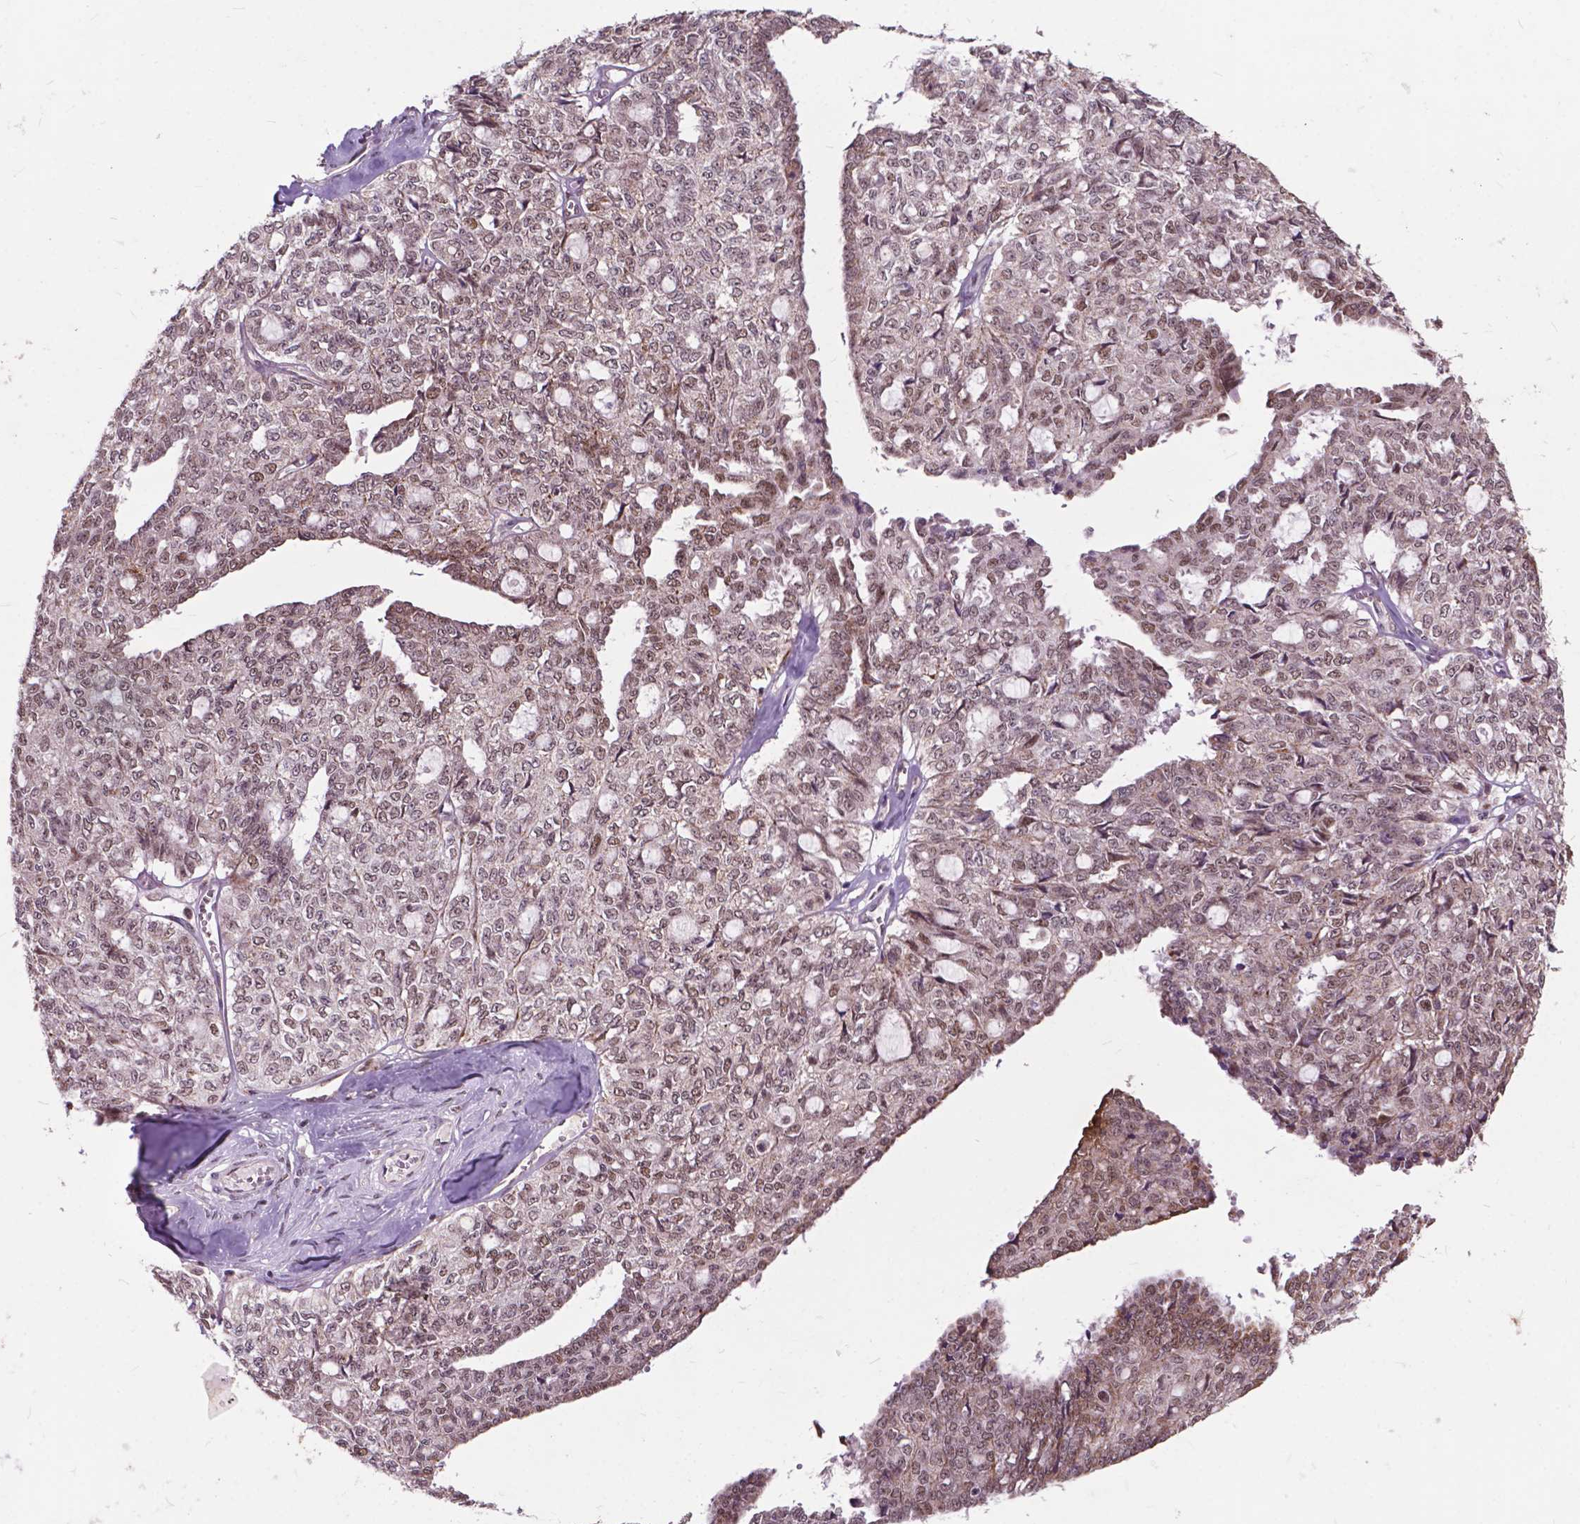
{"staining": {"intensity": "moderate", "quantity": ">75%", "location": "nuclear"}, "tissue": "ovarian cancer", "cell_type": "Tumor cells", "image_type": "cancer", "snomed": [{"axis": "morphology", "description": "Cystadenocarcinoma, serous, NOS"}, {"axis": "topography", "description": "Ovary"}], "caption": "Protein expression analysis of human ovarian cancer reveals moderate nuclear staining in about >75% of tumor cells.", "gene": "MSH2", "patient": {"sex": "female", "age": 71}}